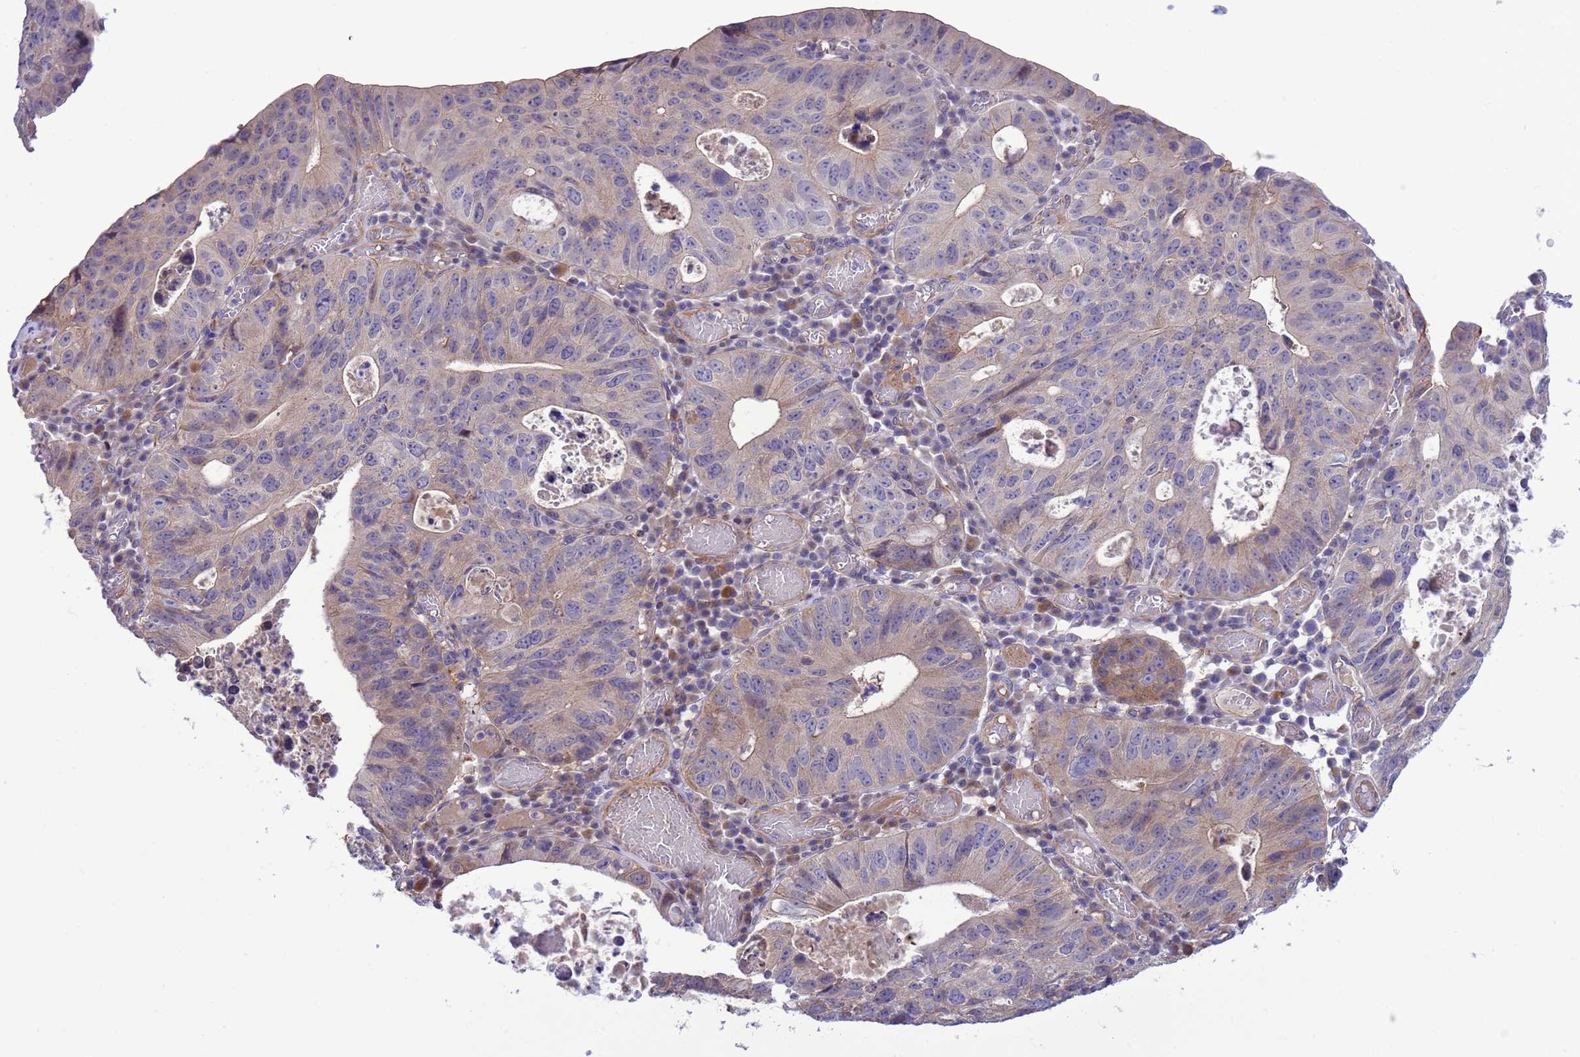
{"staining": {"intensity": "weak", "quantity": "<25%", "location": "cytoplasmic/membranous"}, "tissue": "stomach cancer", "cell_type": "Tumor cells", "image_type": "cancer", "snomed": [{"axis": "morphology", "description": "Adenocarcinoma, NOS"}, {"axis": "topography", "description": "Stomach"}], "caption": "DAB immunohistochemical staining of stomach adenocarcinoma shows no significant expression in tumor cells.", "gene": "GJA10", "patient": {"sex": "male", "age": 59}}